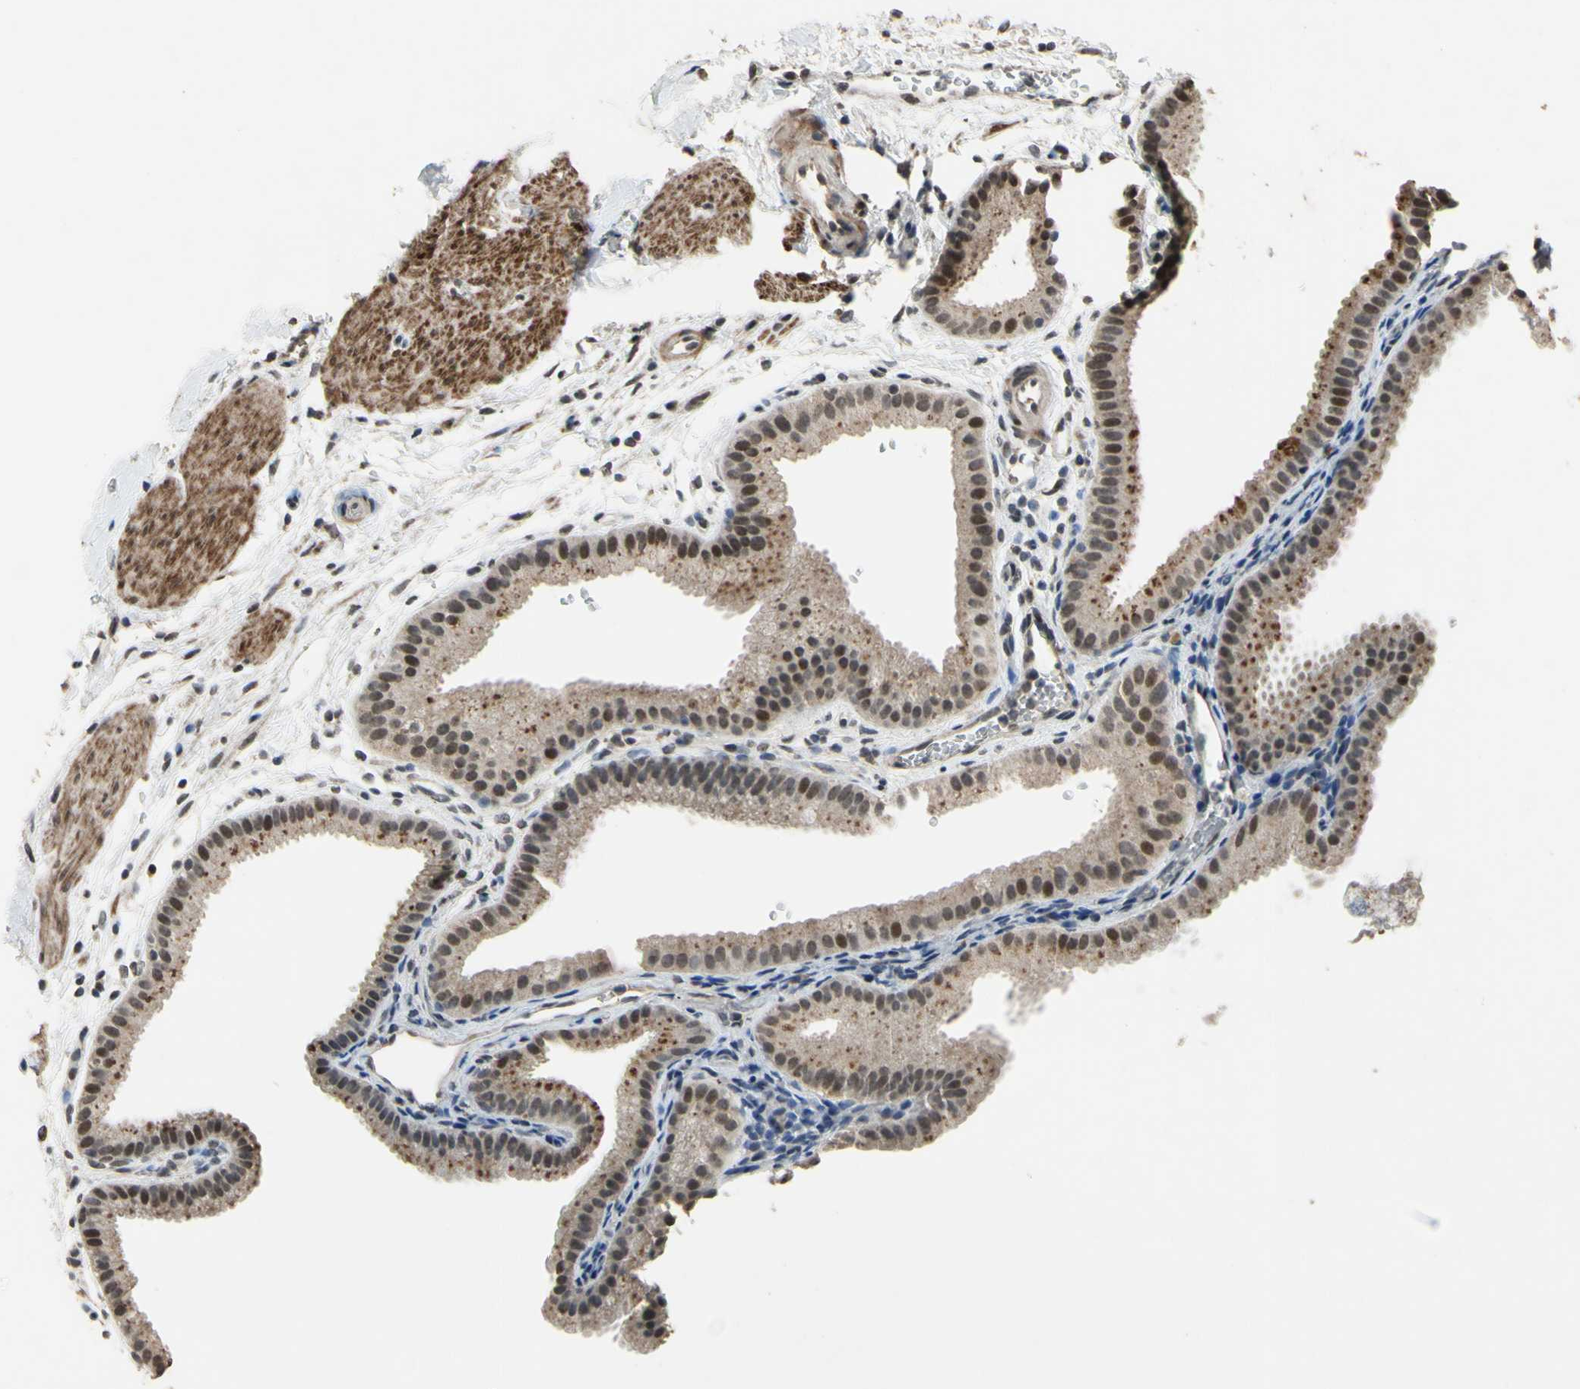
{"staining": {"intensity": "moderate", "quantity": ">75%", "location": "nuclear"}, "tissue": "gallbladder", "cell_type": "Glandular cells", "image_type": "normal", "snomed": [{"axis": "morphology", "description": "Normal tissue, NOS"}, {"axis": "topography", "description": "Gallbladder"}], "caption": "Protein staining reveals moderate nuclear positivity in about >75% of glandular cells in benign gallbladder.", "gene": "ZNF174", "patient": {"sex": "female", "age": 64}}